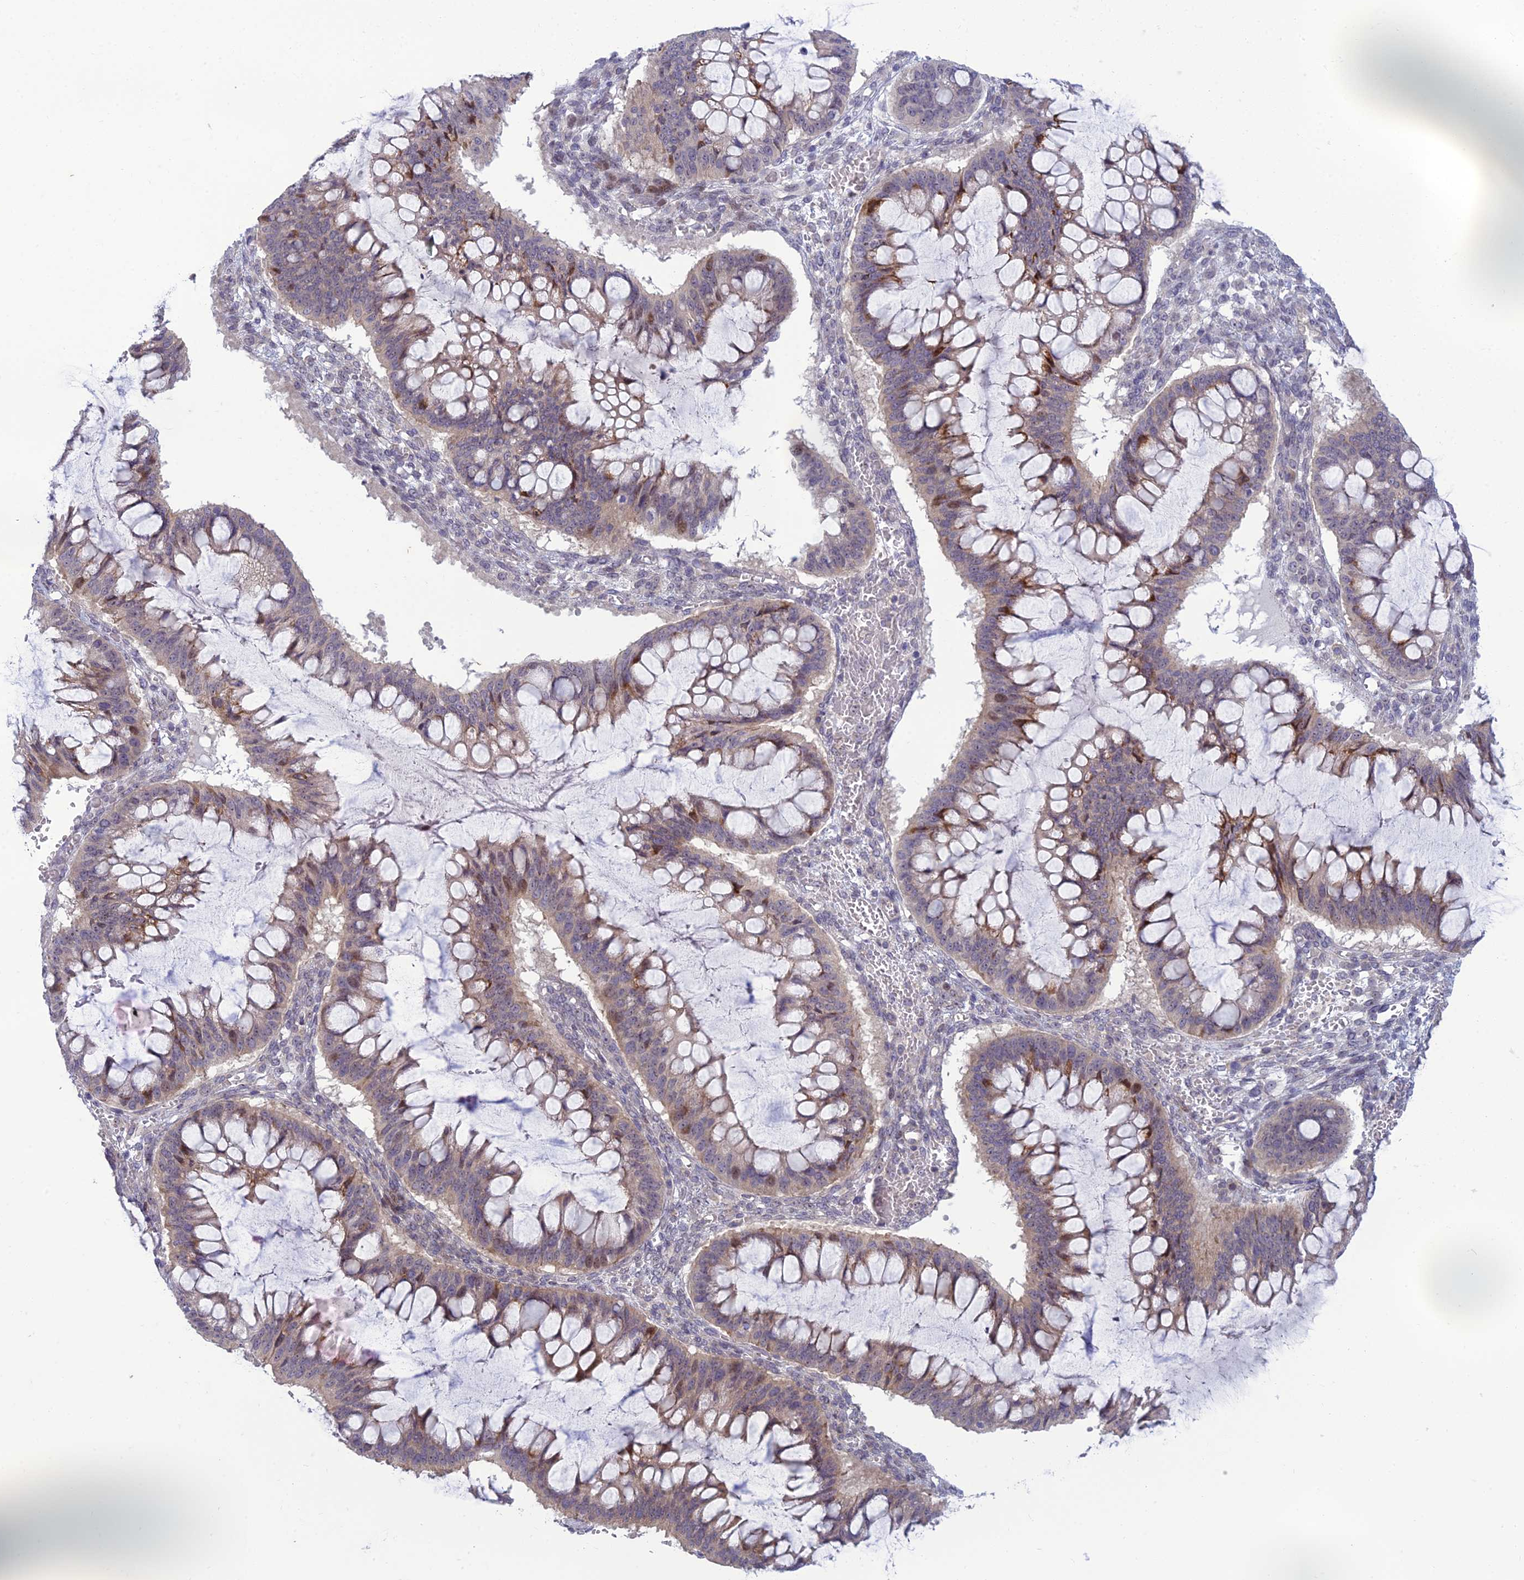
{"staining": {"intensity": "moderate", "quantity": ">75%", "location": "cytoplasmic/membranous,nuclear"}, "tissue": "ovarian cancer", "cell_type": "Tumor cells", "image_type": "cancer", "snomed": [{"axis": "morphology", "description": "Cystadenocarcinoma, mucinous, NOS"}, {"axis": "topography", "description": "Ovary"}], "caption": "This is an image of immunohistochemistry (IHC) staining of mucinous cystadenocarcinoma (ovarian), which shows moderate staining in the cytoplasmic/membranous and nuclear of tumor cells.", "gene": "DTX2", "patient": {"sex": "female", "age": 73}}